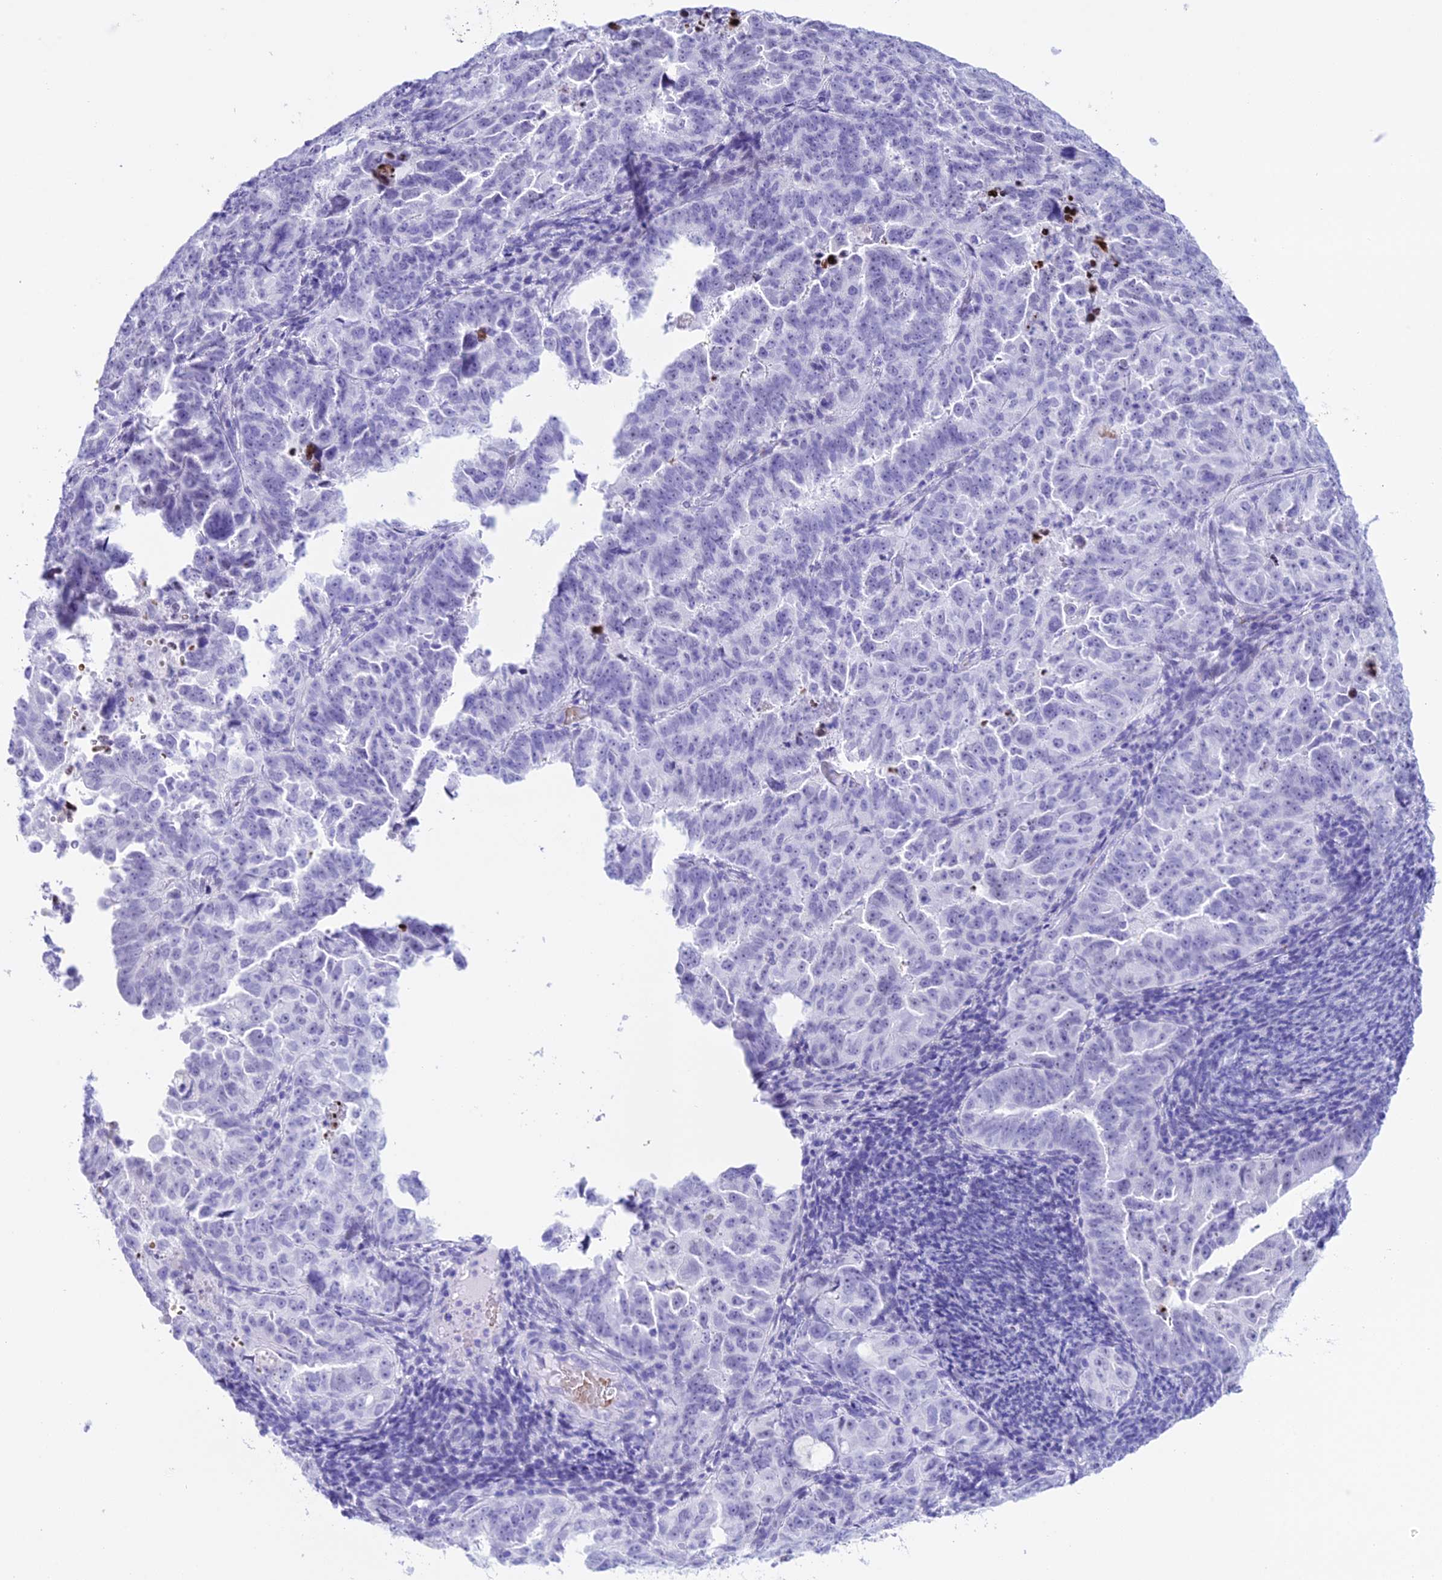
{"staining": {"intensity": "negative", "quantity": "none", "location": "none"}, "tissue": "endometrial cancer", "cell_type": "Tumor cells", "image_type": "cancer", "snomed": [{"axis": "morphology", "description": "Adenocarcinoma, NOS"}, {"axis": "topography", "description": "Endometrium"}], "caption": "Endometrial cancer stained for a protein using IHC shows no expression tumor cells.", "gene": "RNPS1", "patient": {"sex": "female", "age": 65}}